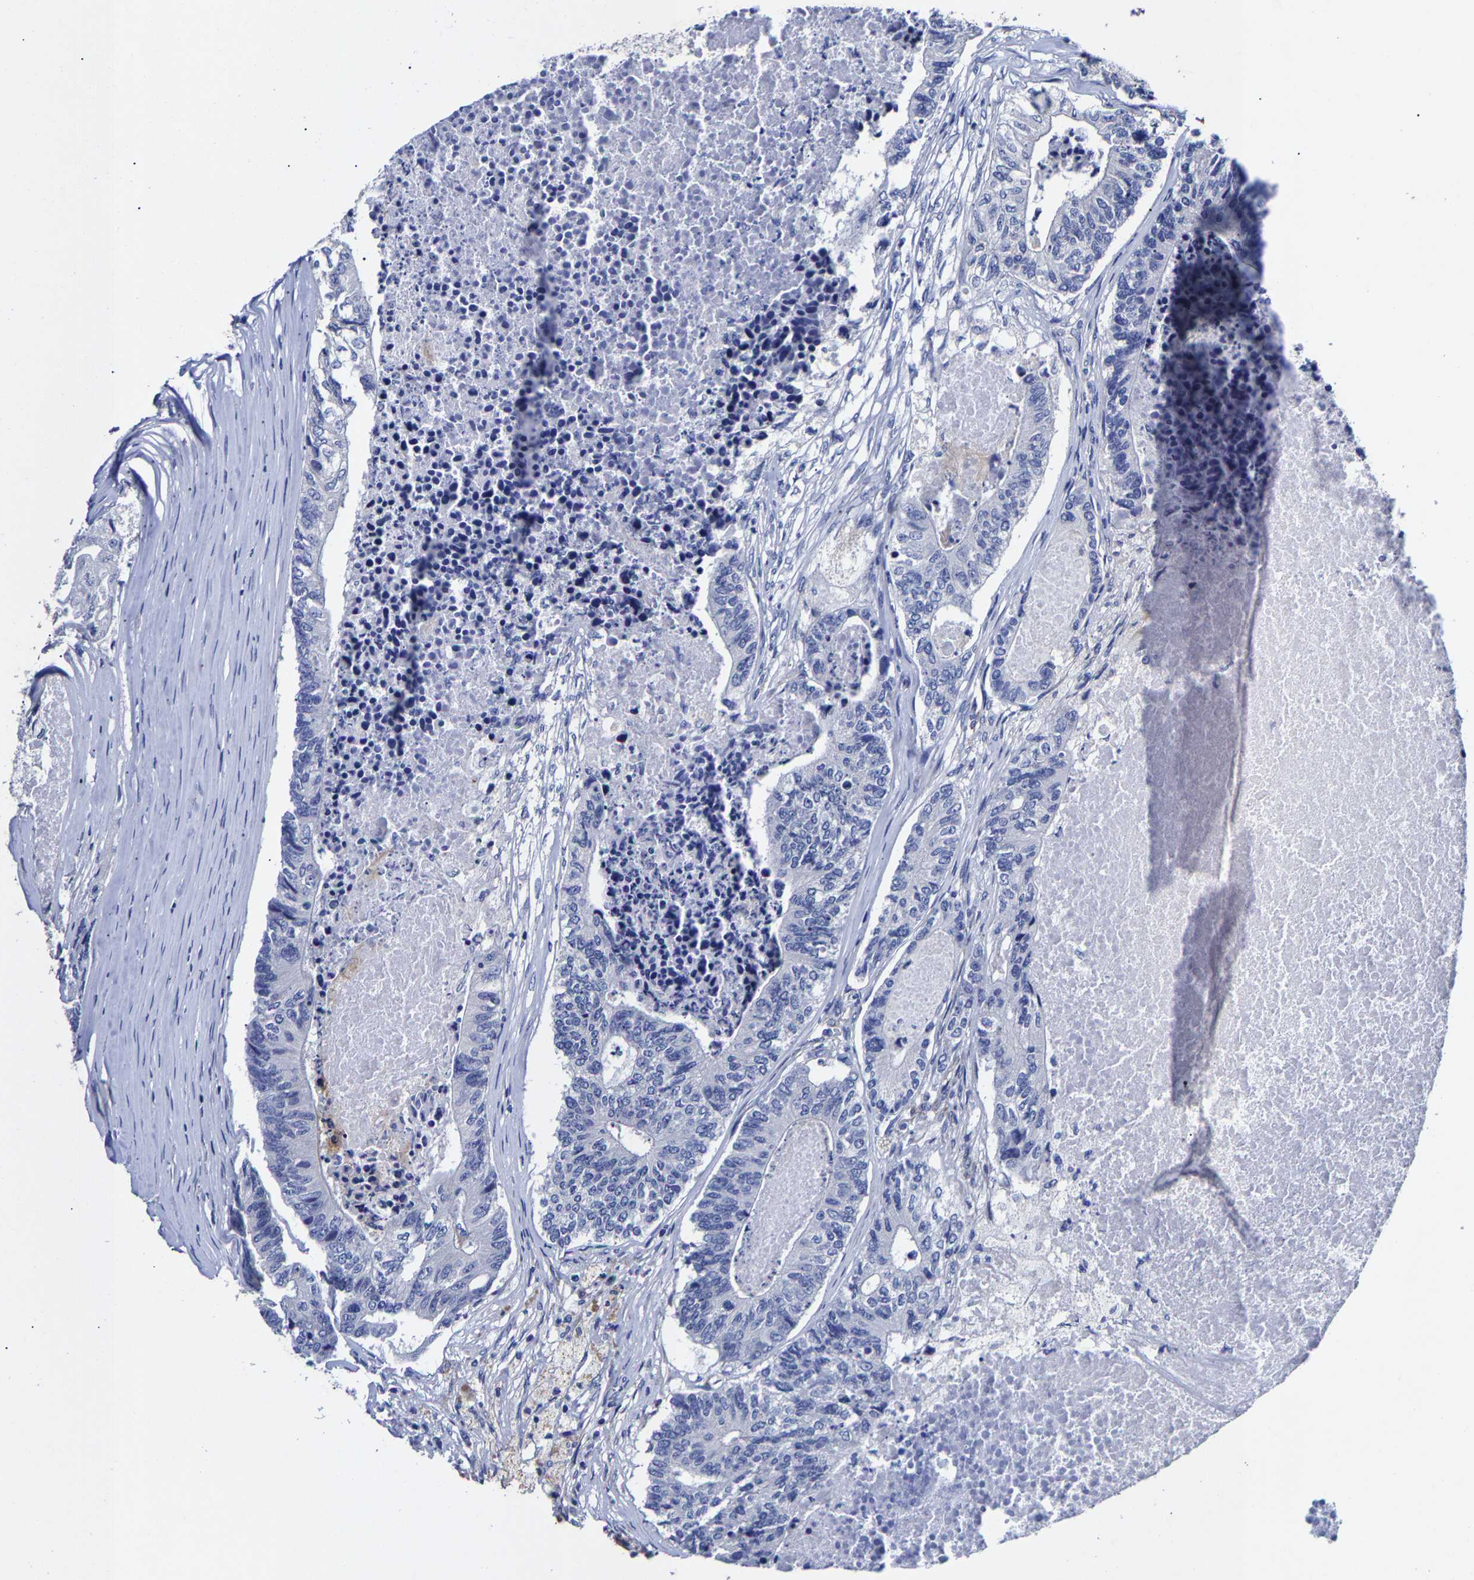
{"staining": {"intensity": "negative", "quantity": "none", "location": "none"}, "tissue": "colorectal cancer", "cell_type": "Tumor cells", "image_type": "cancer", "snomed": [{"axis": "morphology", "description": "Adenocarcinoma, NOS"}, {"axis": "topography", "description": "Colon"}], "caption": "Colorectal cancer (adenocarcinoma) was stained to show a protein in brown. There is no significant expression in tumor cells.", "gene": "AASS", "patient": {"sex": "female", "age": 67}}